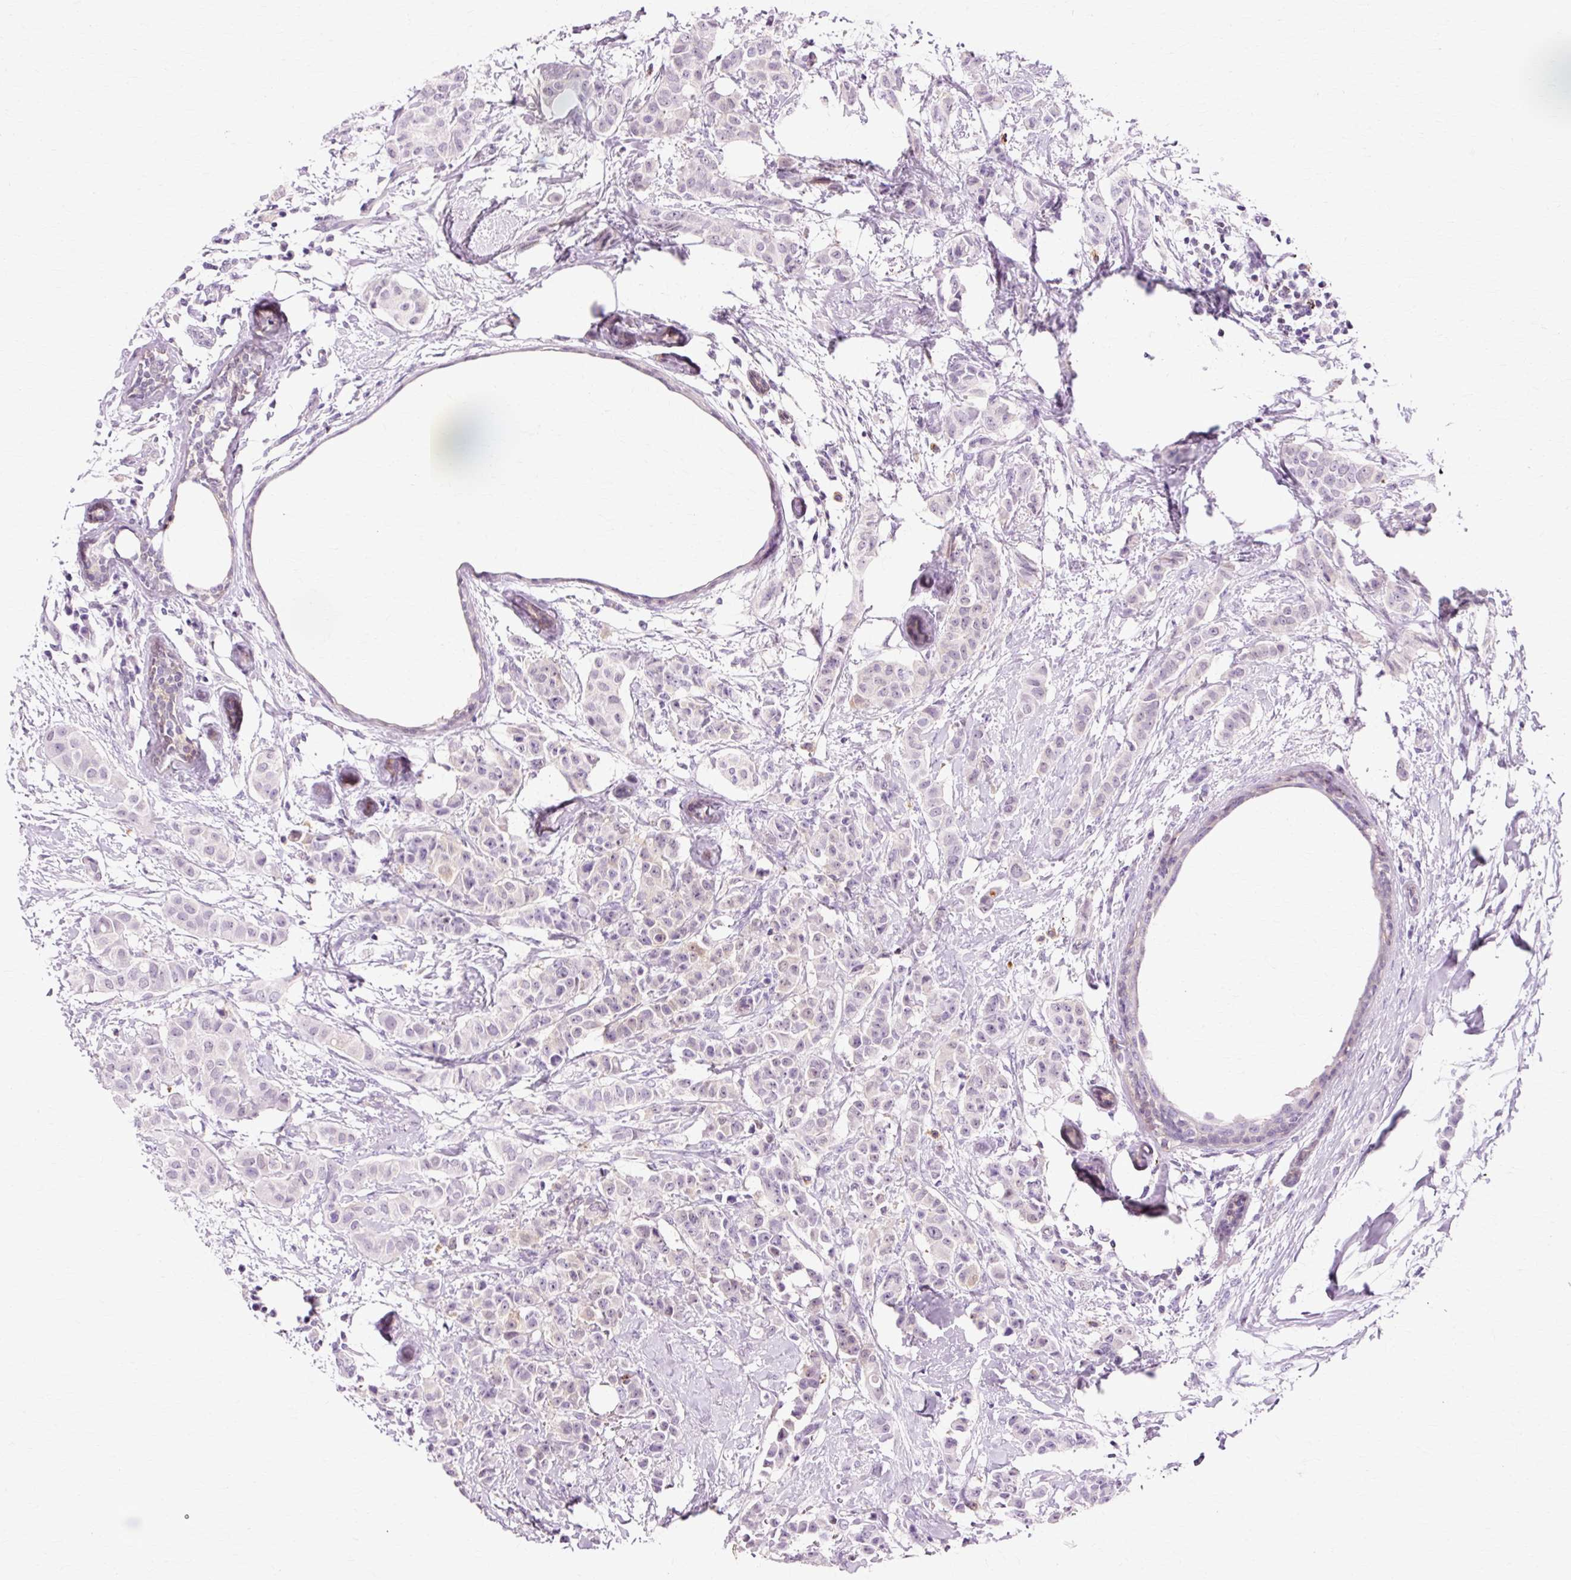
{"staining": {"intensity": "negative", "quantity": "none", "location": "none"}, "tissue": "breast cancer", "cell_type": "Tumor cells", "image_type": "cancer", "snomed": [{"axis": "morphology", "description": "Duct carcinoma"}, {"axis": "topography", "description": "Breast"}], "caption": "Breast cancer (invasive ductal carcinoma) was stained to show a protein in brown. There is no significant expression in tumor cells.", "gene": "VN1R2", "patient": {"sex": "female", "age": 40}}